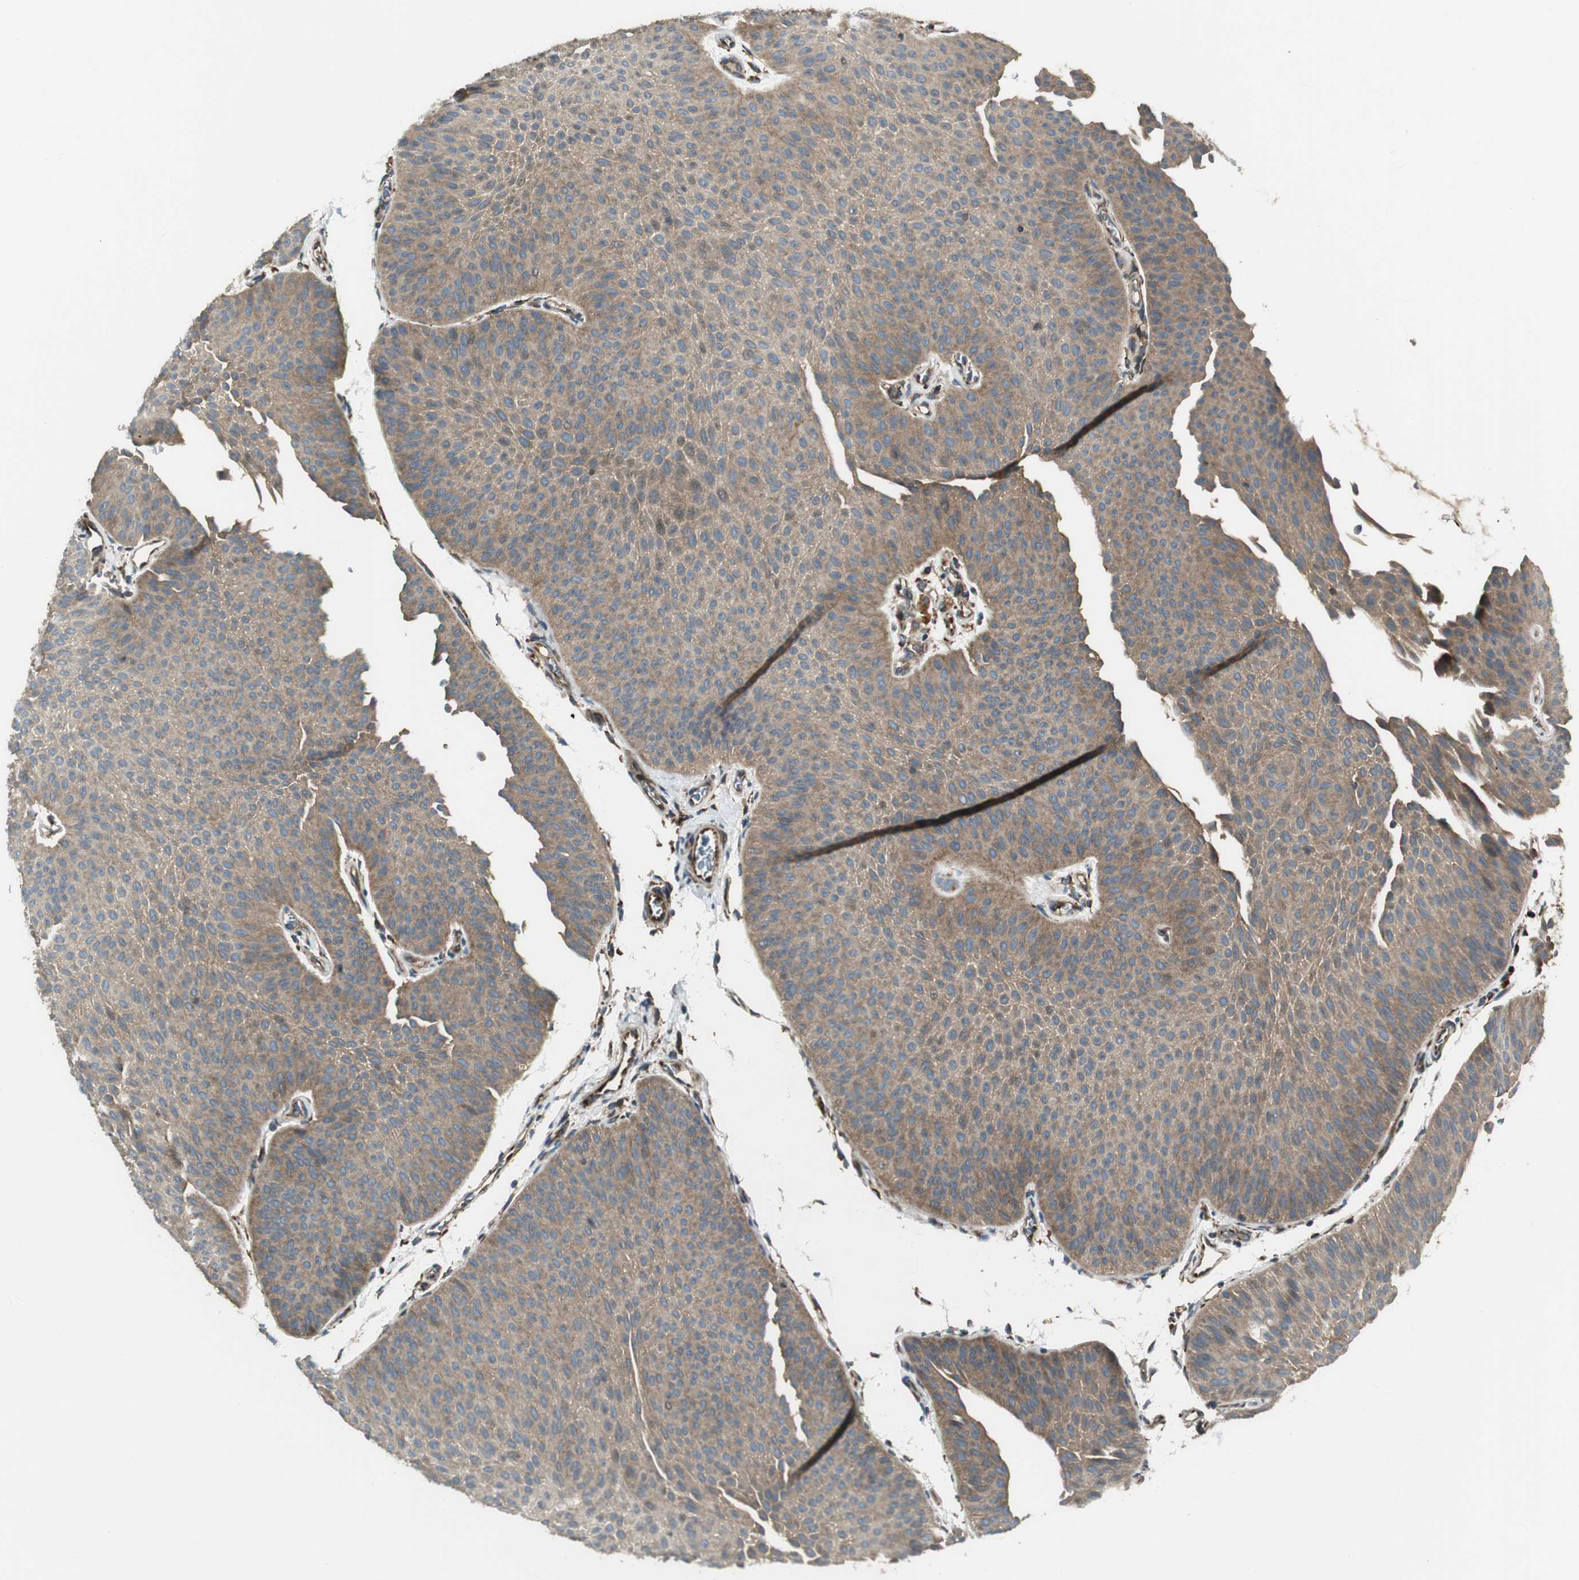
{"staining": {"intensity": "weak", "quantity": ">75%", "location": "cytoplasmic/membranous"}, "tissue": "urothelial cancer", "cell_type": "Tumor cells", "image_type": "cancer", "snomed": [{"axis": "morphology", "description": "Urothelial carcinoma, Low grade"}, {"axis": "topography", "description": "Urinary bladder"}], "caption": "Urothelial cancer stained with DAB (3,3'-diaminobenzidine) immunohistochemistry (IHC) demonstrates low levels of weak cytoplasmic/membranous expression in about >75% of tumor cells.", "gene": "PRKG1", "patient": {"sex": "female", "age": 60}}